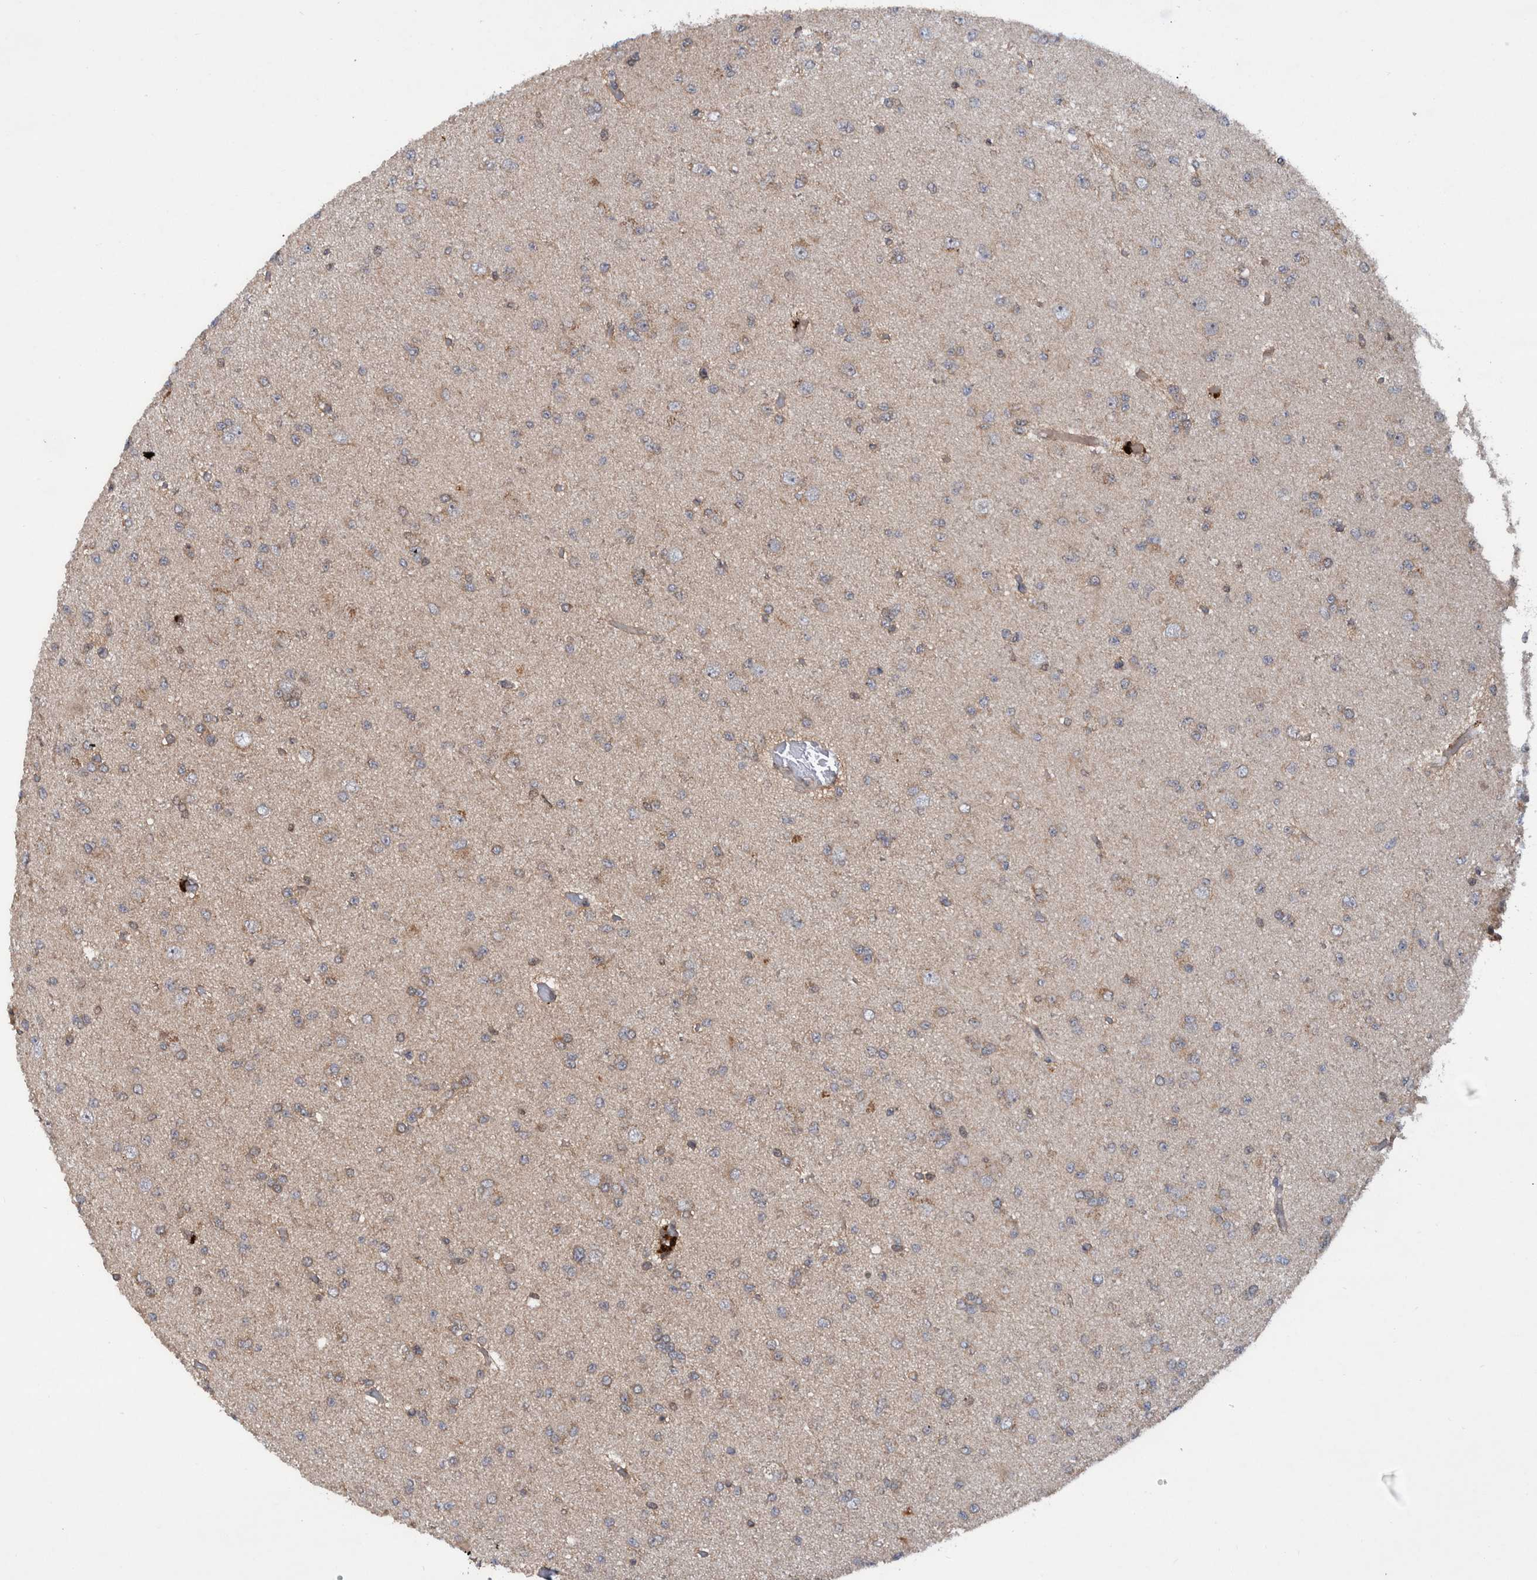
{"staining": {"intensity": "weak", "quantity": "25%-75%", "location": "cytoplasmic/membranous"}, "tissue": "glioma", "cell_type": "Tumor cells", "image_type": "cancer", "snomed": [{"axis": "morphology", "description": "Glioma, malignant, Low grade"}, {"axis": "topography", "description": "Brain"}], "caption": "Human glioma stained with a protein marker shows weak staining in tumor cells.", "gene": "PLPBP", "patient": {"sex": "female", "age": 22}}